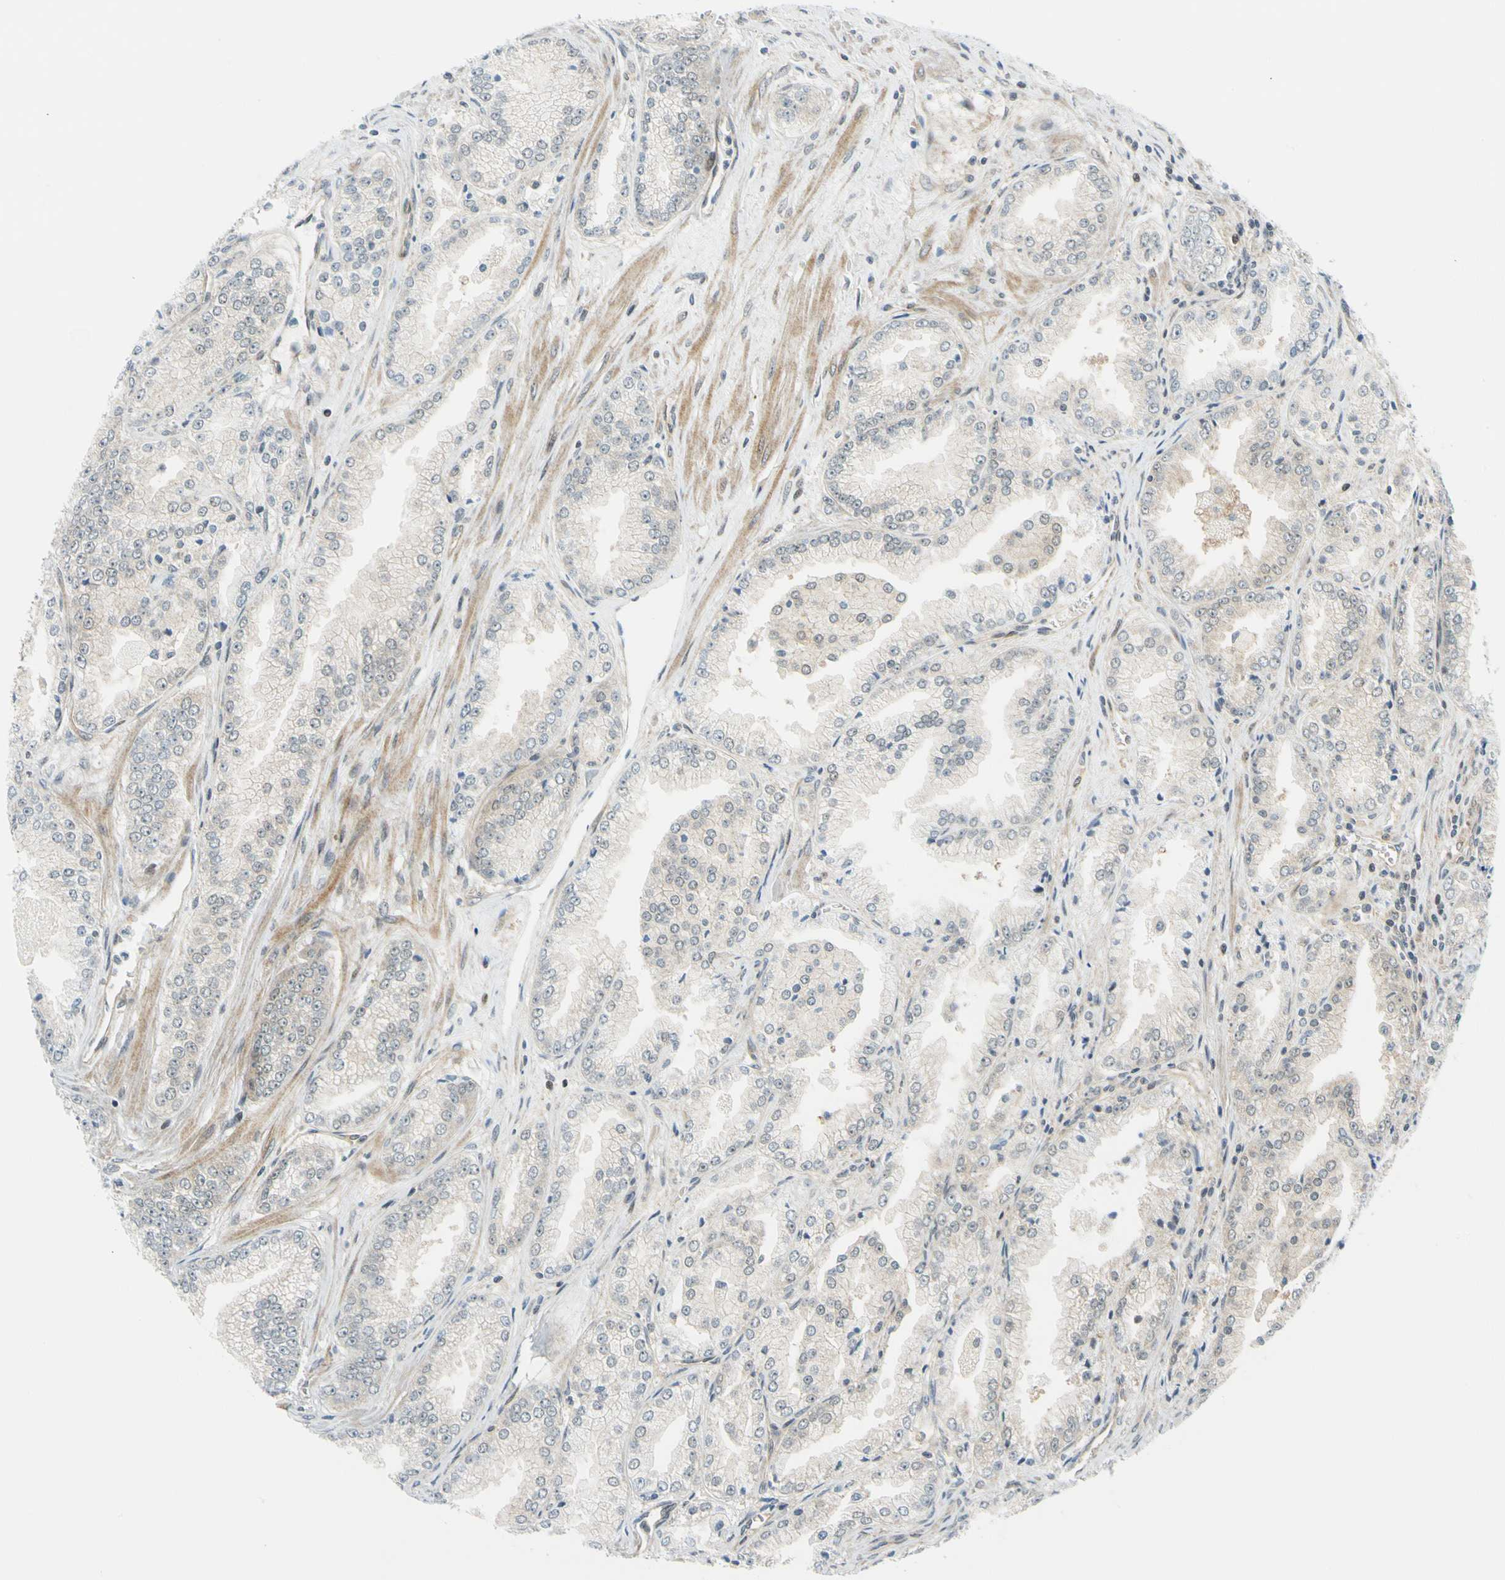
{"staining": {"intensity": "negative", "quantity": "none", "location": "none"}, "tissue": "prostate cancer", "cell_type": "Tumor cells", "image_type": "cancer", "snomed": [{"axis": "morphology", "description": "Adenocarcinoma, High grade"}, {"axis": "topography", "description": "Prostate"}], "caption": "There is no significant expression in tumor cells of prostate cancer.", "gene": "MAPK9", "patient": {"sex": "male", "age": 61}}